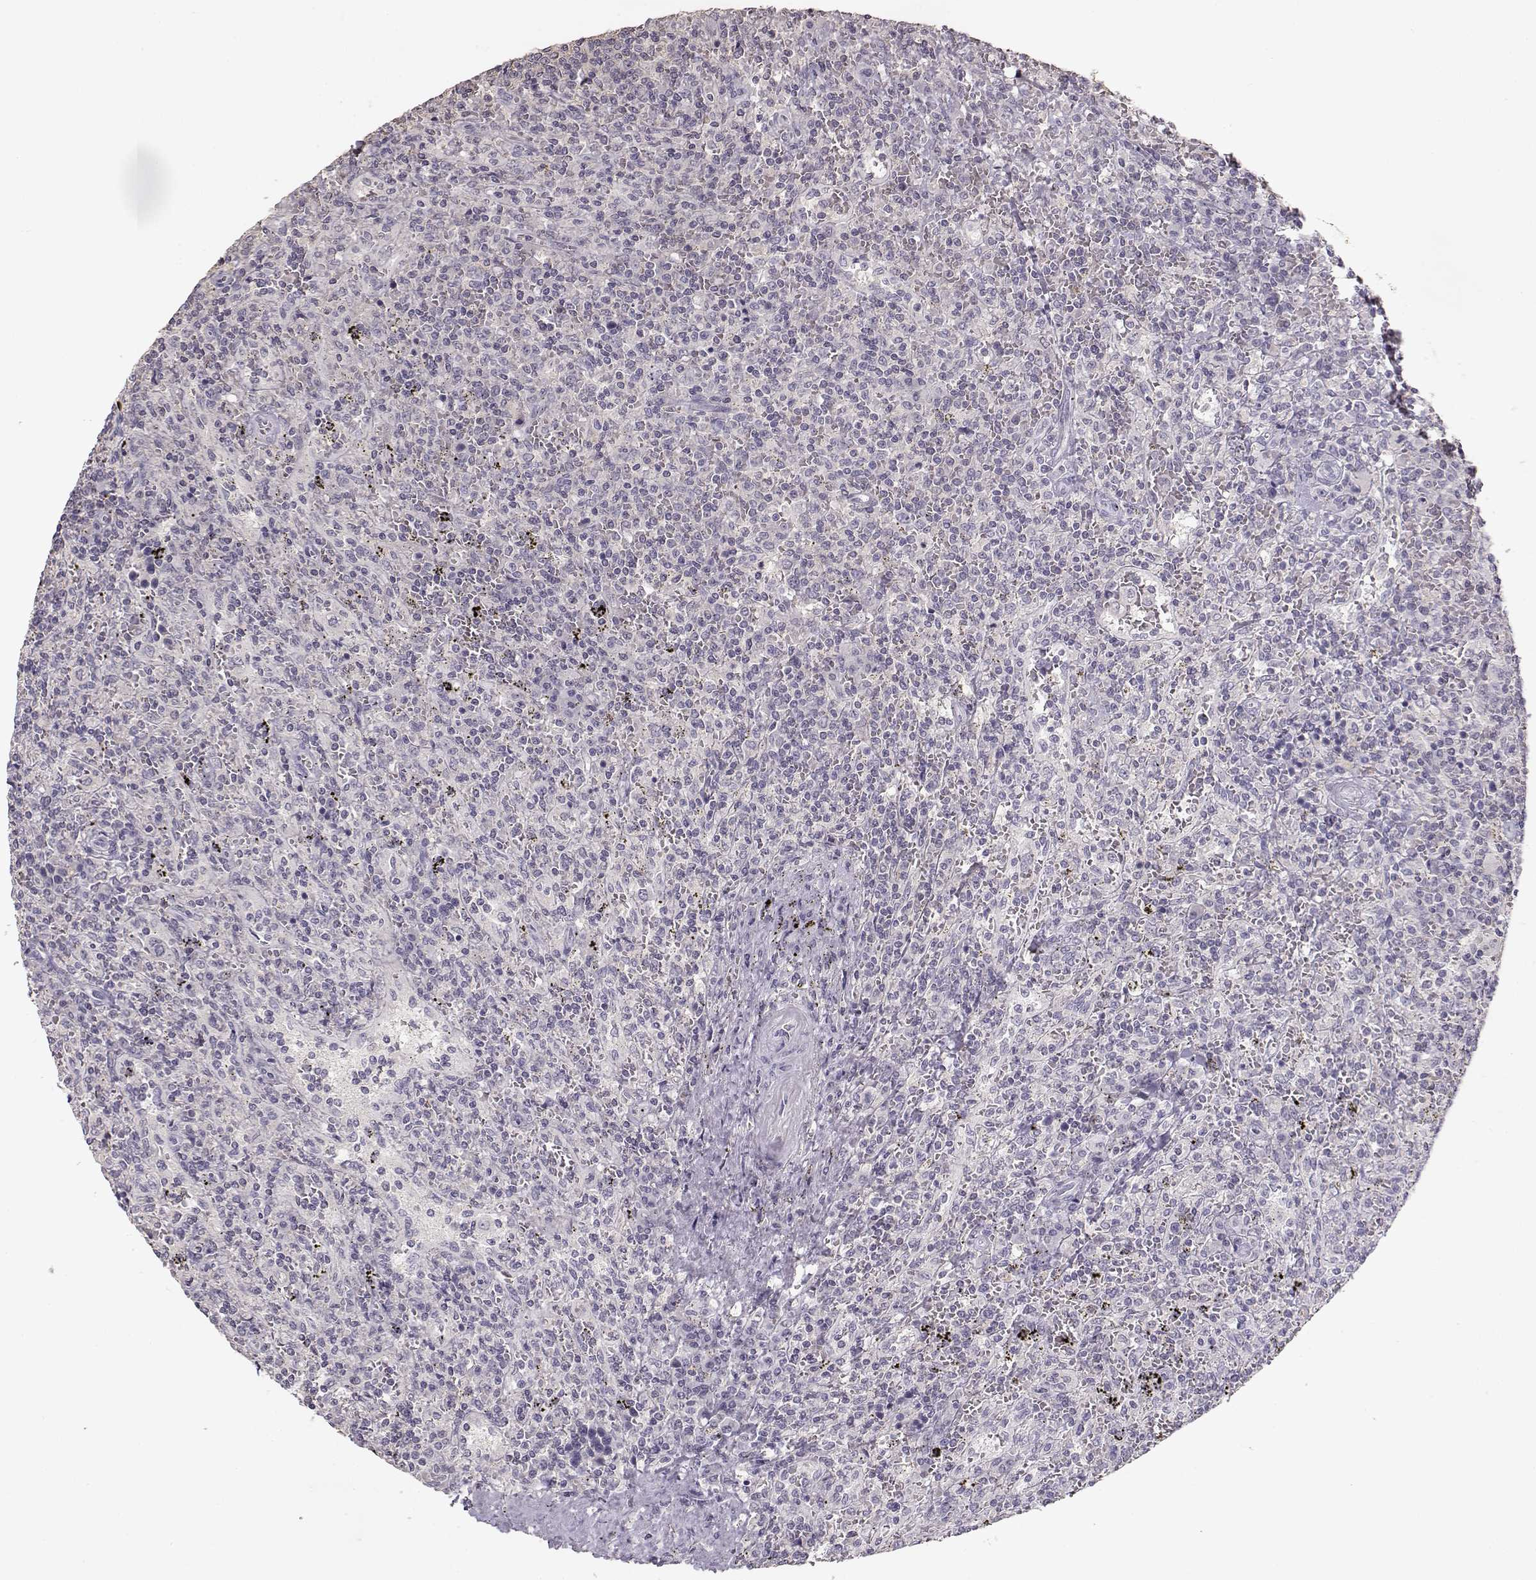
{"staining": {"intensity": "negative", "quantity": "none", "location": "none"}, "tissue": "lymphoma", "cell_type": "Tumor cells", "image_type": "cancer", "snomed": [{"axis": "morphology", "description": "Malignant lymphoma, non-Hodgkin's type, Low grade"}, {"axis": "topography", "description": "Spleen"}], "caption": "Tumor cells are negative for brown protein staining in lymphoma.", "gene": "UROC1", "patient": {"sex": "male", "age": 62}}